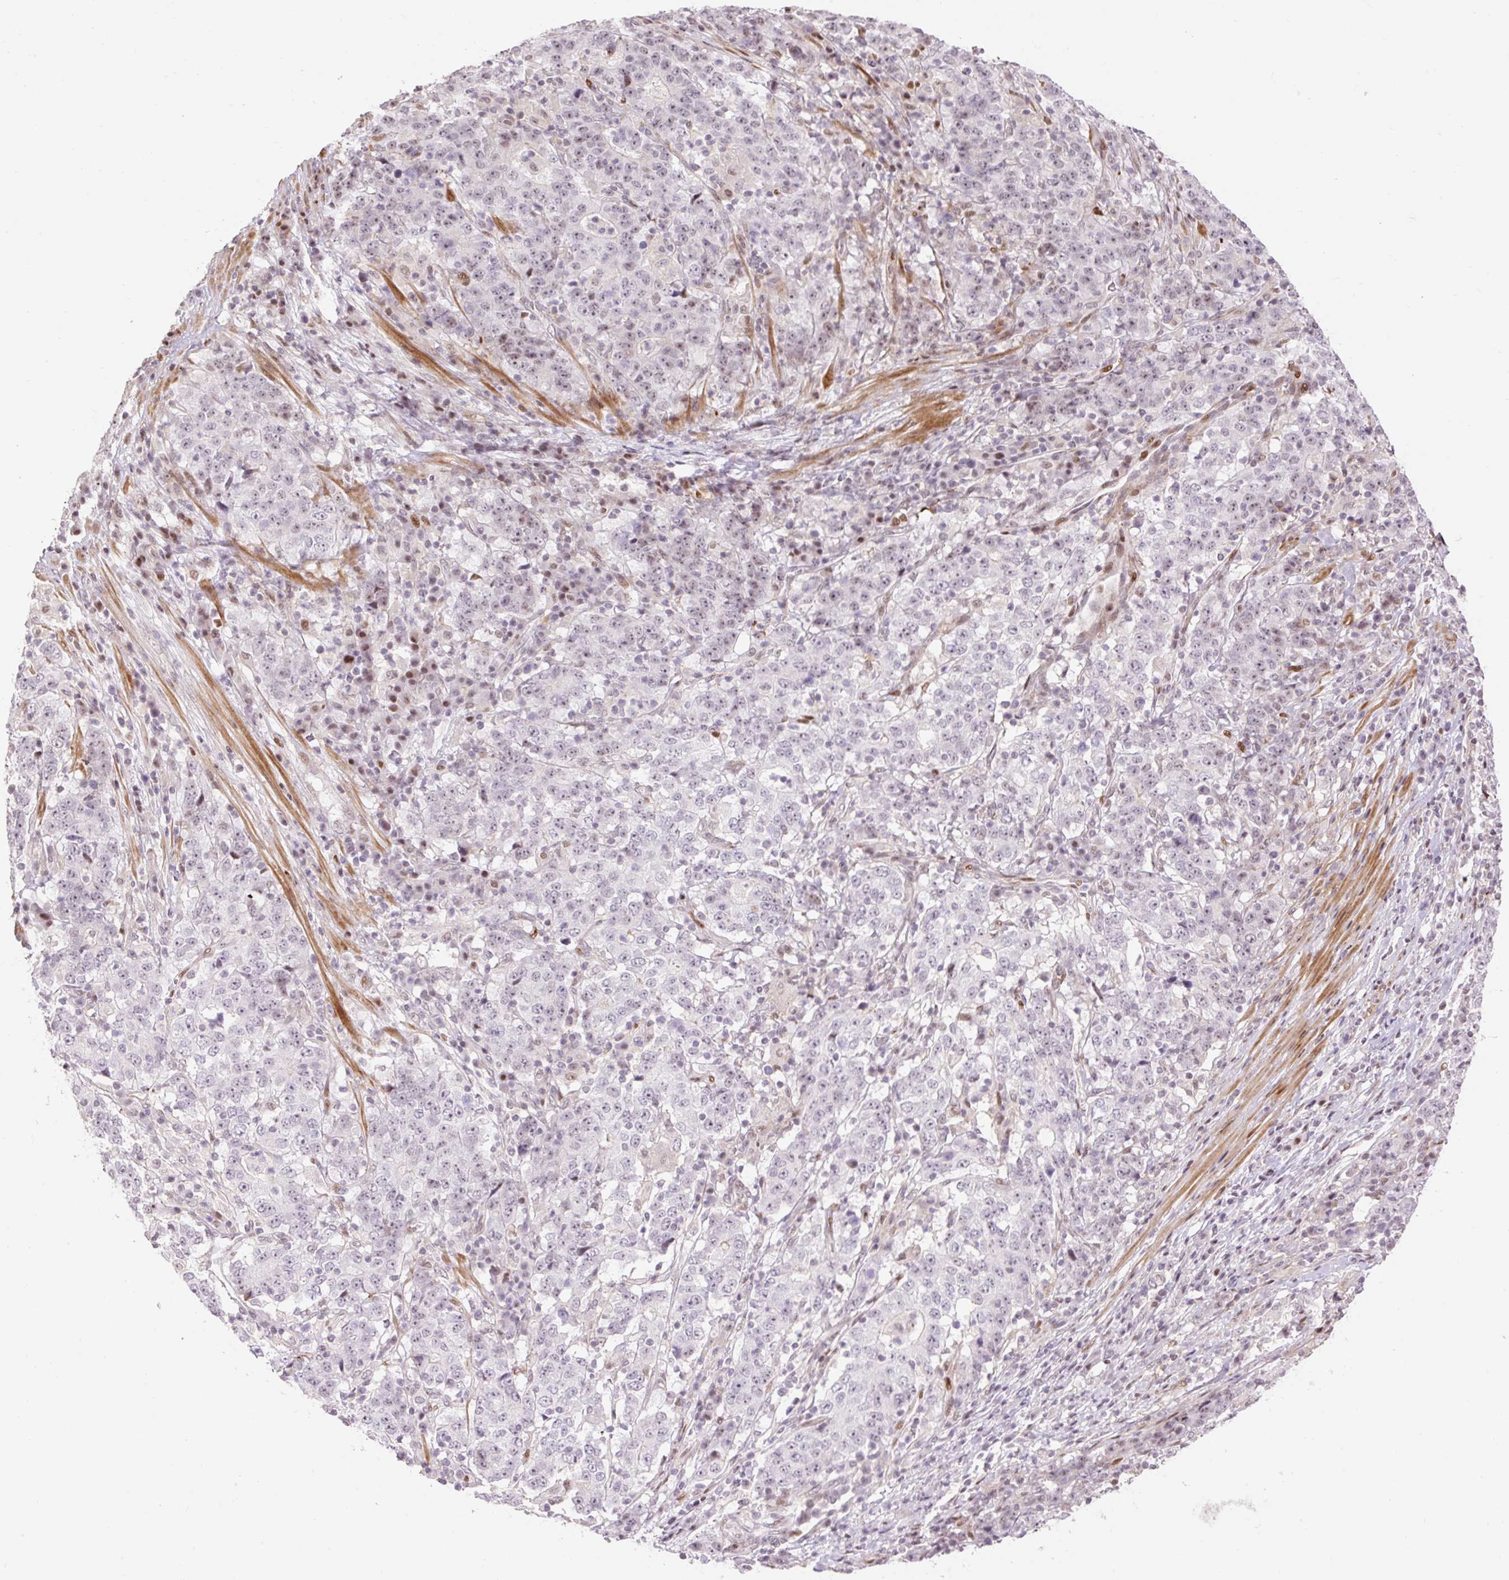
{"staining": {"intensity": "negative", "quantity": "none", "location": "none"}, "tissue": "stomach cancer", "cell_type": "Tumor cells", "image_type": "cancer", "snomed": [{"axis": "morphology", "description": "Adenocarcinoma, NOS"}, {"axis": "topography", "description": "Stomach"}], "caption": "Tumor cells are negative for brown protein staining in stomach cancer.", "gene": "RIPPLY3", "patient": {"sex": "male", "age": 59}}